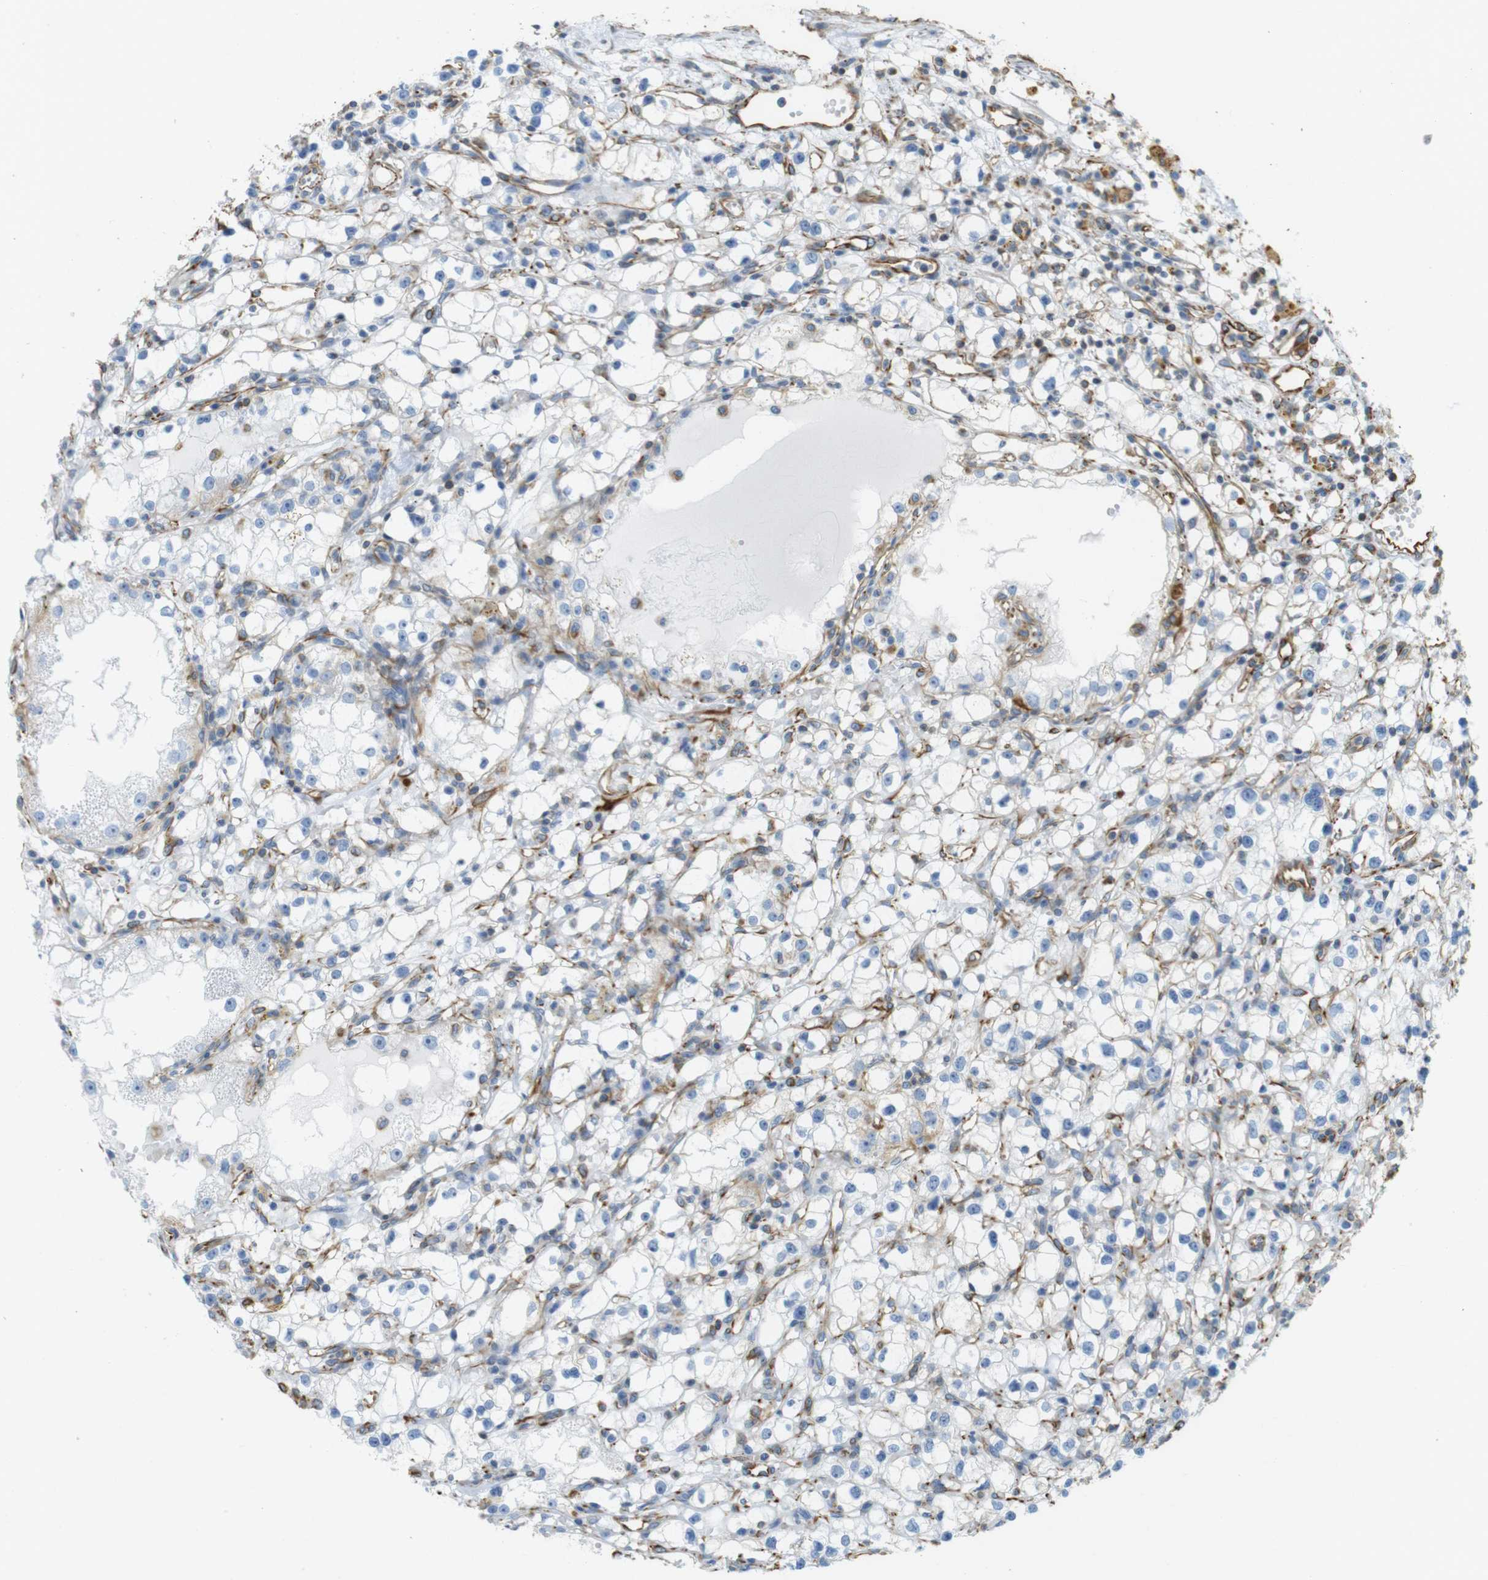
{"staining": {"intensity": "negative", "quantity": "none", "location": "none"}, "tissue": "renal cancer", "cell_type": "Tumor cells", "image_type": "cancer", "snomed": [{"axis": "morphology", "description": "Adenocarcinoma, NOS"}, {"axis": "topography", "description": "Kidney"}], "caption": "Tumor cells show no significant expression in renal cancer. (Stains: DAB (3,3'-diaminobenzidine) immunohistochemistry (IHC) with hematoxylin counter stain, Microscopy: brightfield microscopy at high magnification).", "gene": "MS4A10", "patient": {"sex": "male", "age": 56}}